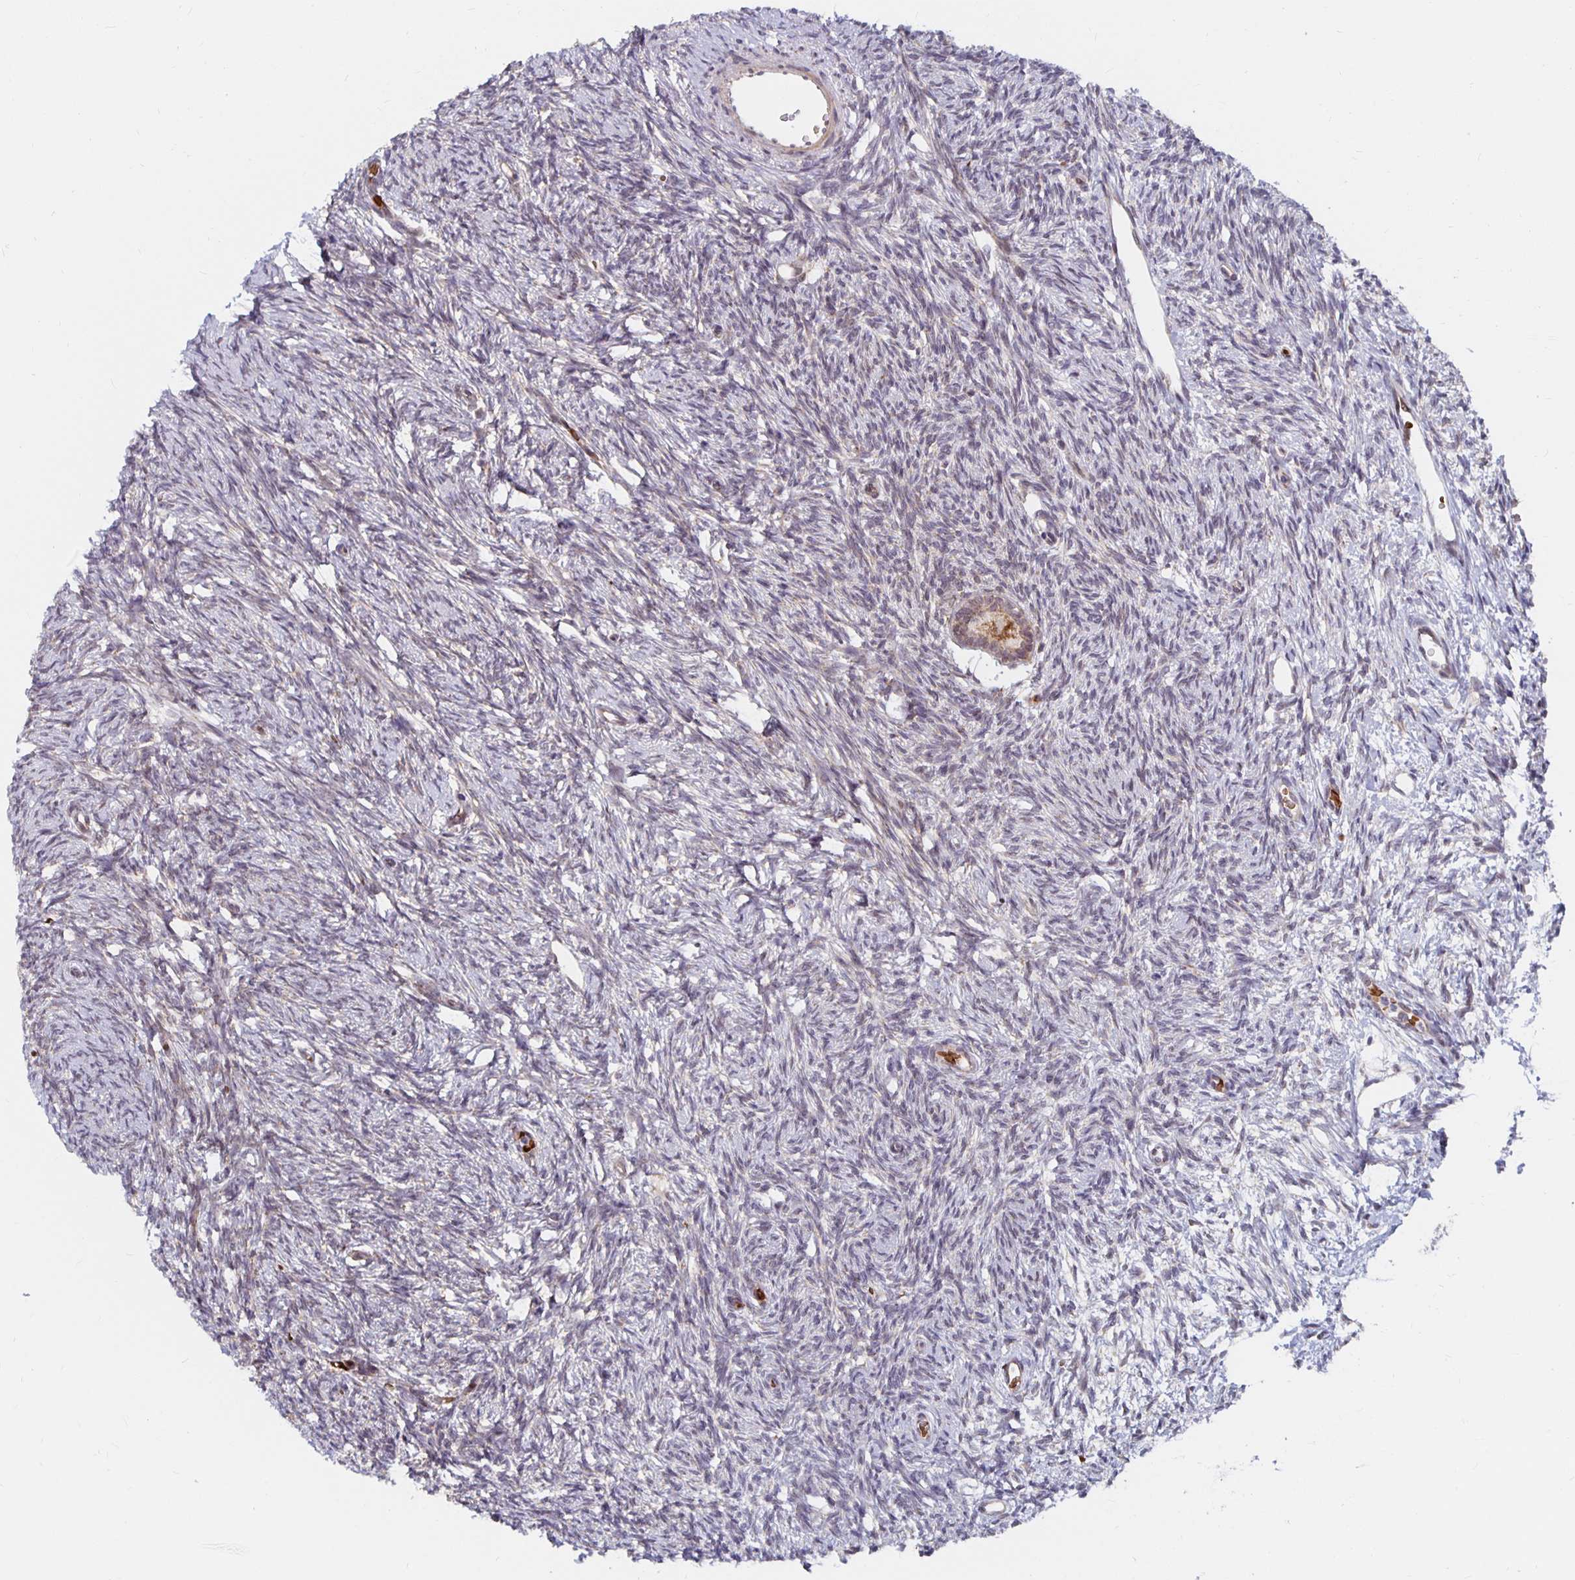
{"staining": {"intensity": "moderate", "quantity": ">75%", "location": "cytoplasmic/membranous"}, "tissue": "ovary", "cell_type": "Follicle cells", "image_type": "normal", "snomed": [{"axis": "morphology", "description": "Normal tissue, NOS"}, {"axis": "topography", "description": "Ovary"}], "caption": "A brown stain highlights moderate cytoplasmic/membranous positivity of a protein in follicle cells of unremarkable ovary. (DAB (3,3'-diaminobenzidine) IHC, brown staining for protein, blue staining for nuclei).", "gene": "MRPL28", "patient": {"sex": "female", "age": 33}}